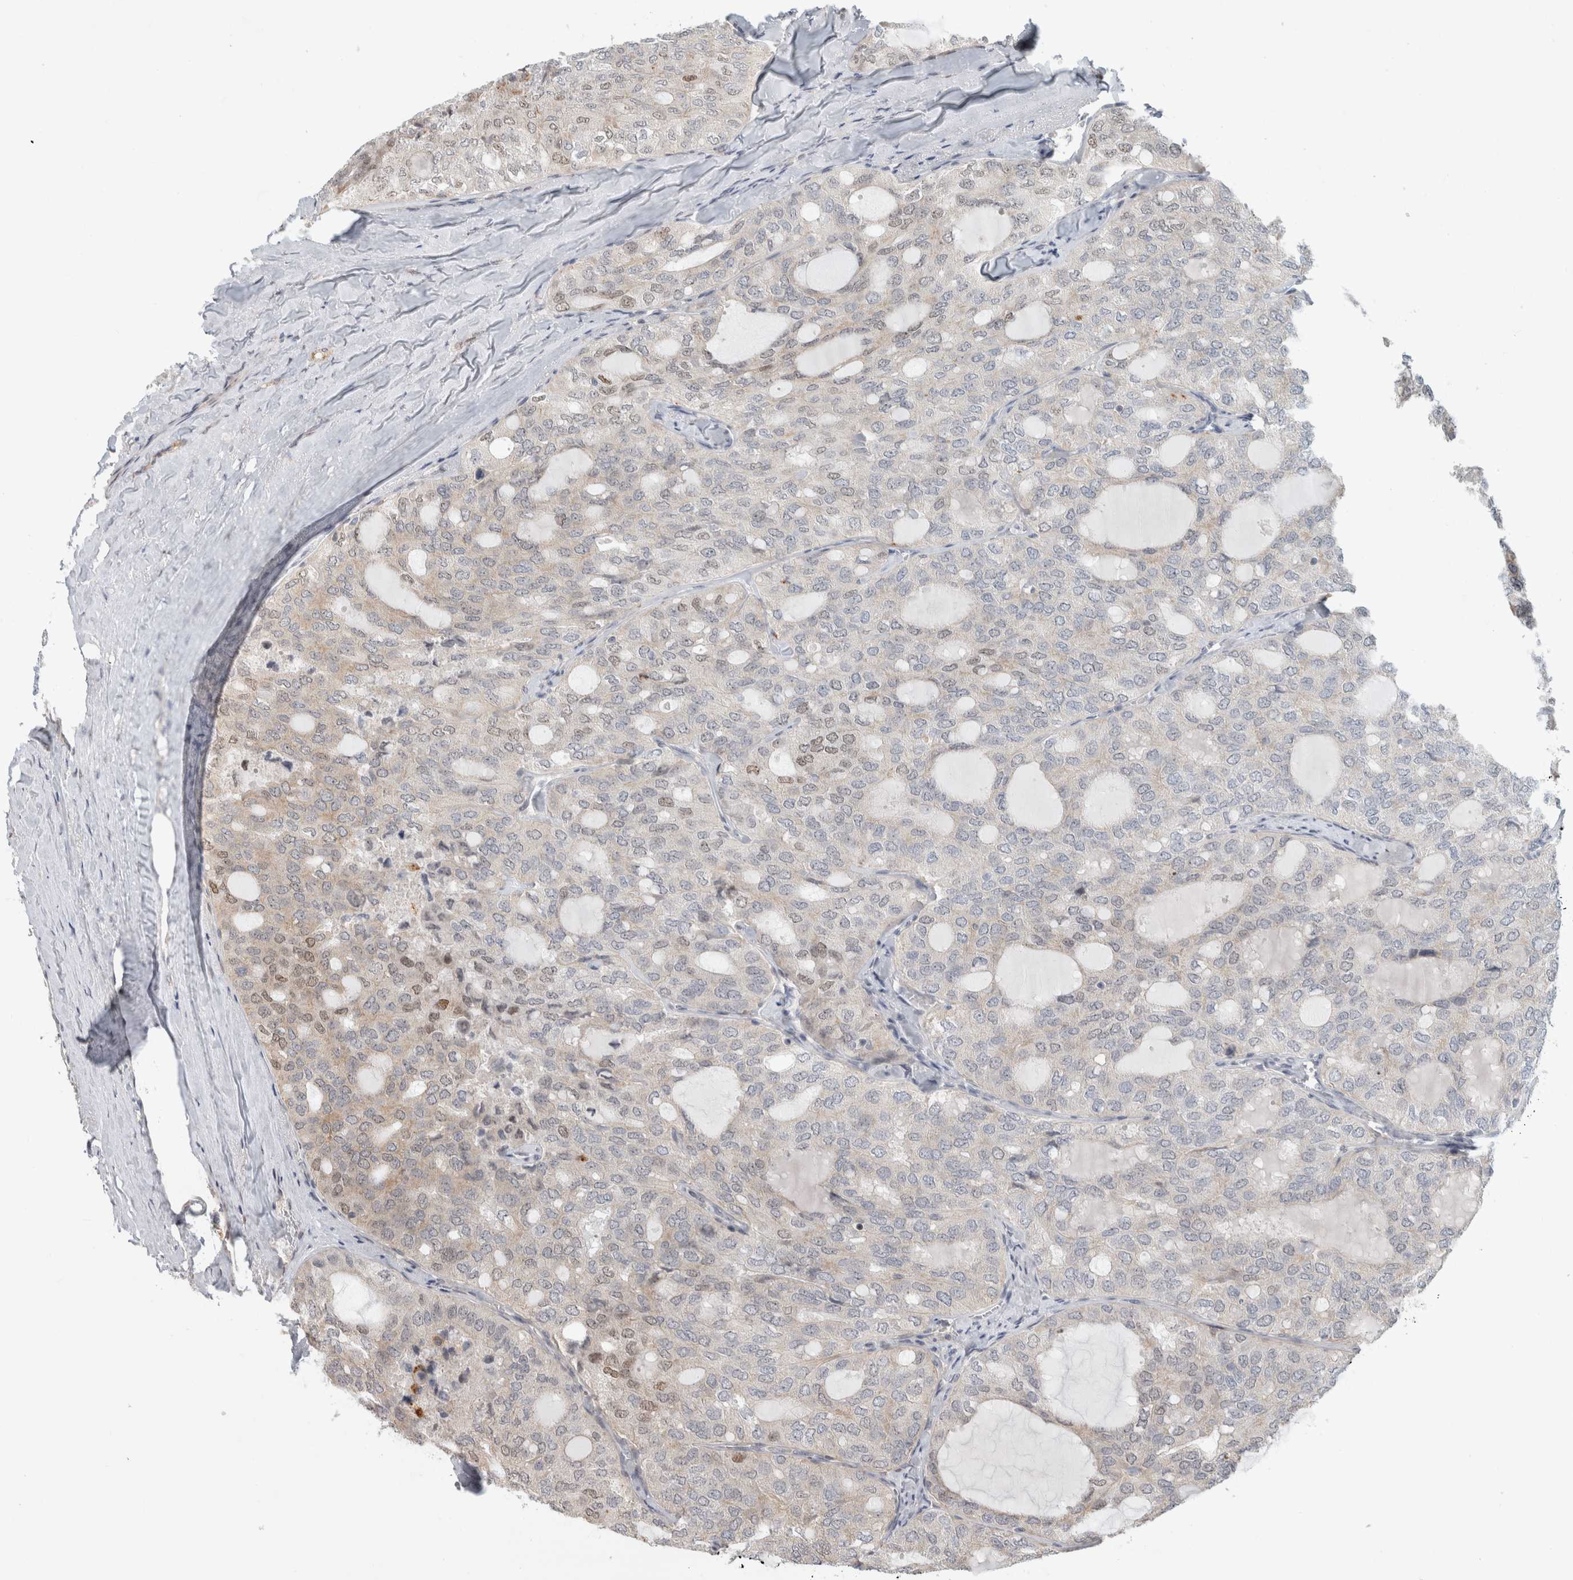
{"staining": {"intensity": "moderate", "quantity": "<25%", "location": "cytoplasmic/membranous,nuclear"}, "tissue": "thyroid cancer", "cell_type": "Tumor cells", "image_type": "cancer", "snomed": [{"axis": "morphology", "description": "Follicular adenoma carcinoma, NOS"}, {"axis": "topography", "description": "Thyroid gland"}], "caption": "Tumor cells display low levels of moderate cytoplasmic/membranous and nuclear expression in approximately <25% of cells in thyroid follicular adenoma carcinoma. (IHC, brightfield microscopy, high magnification).", "gene": "NAB2", "patient": {"sex": "male", "age": 75}}